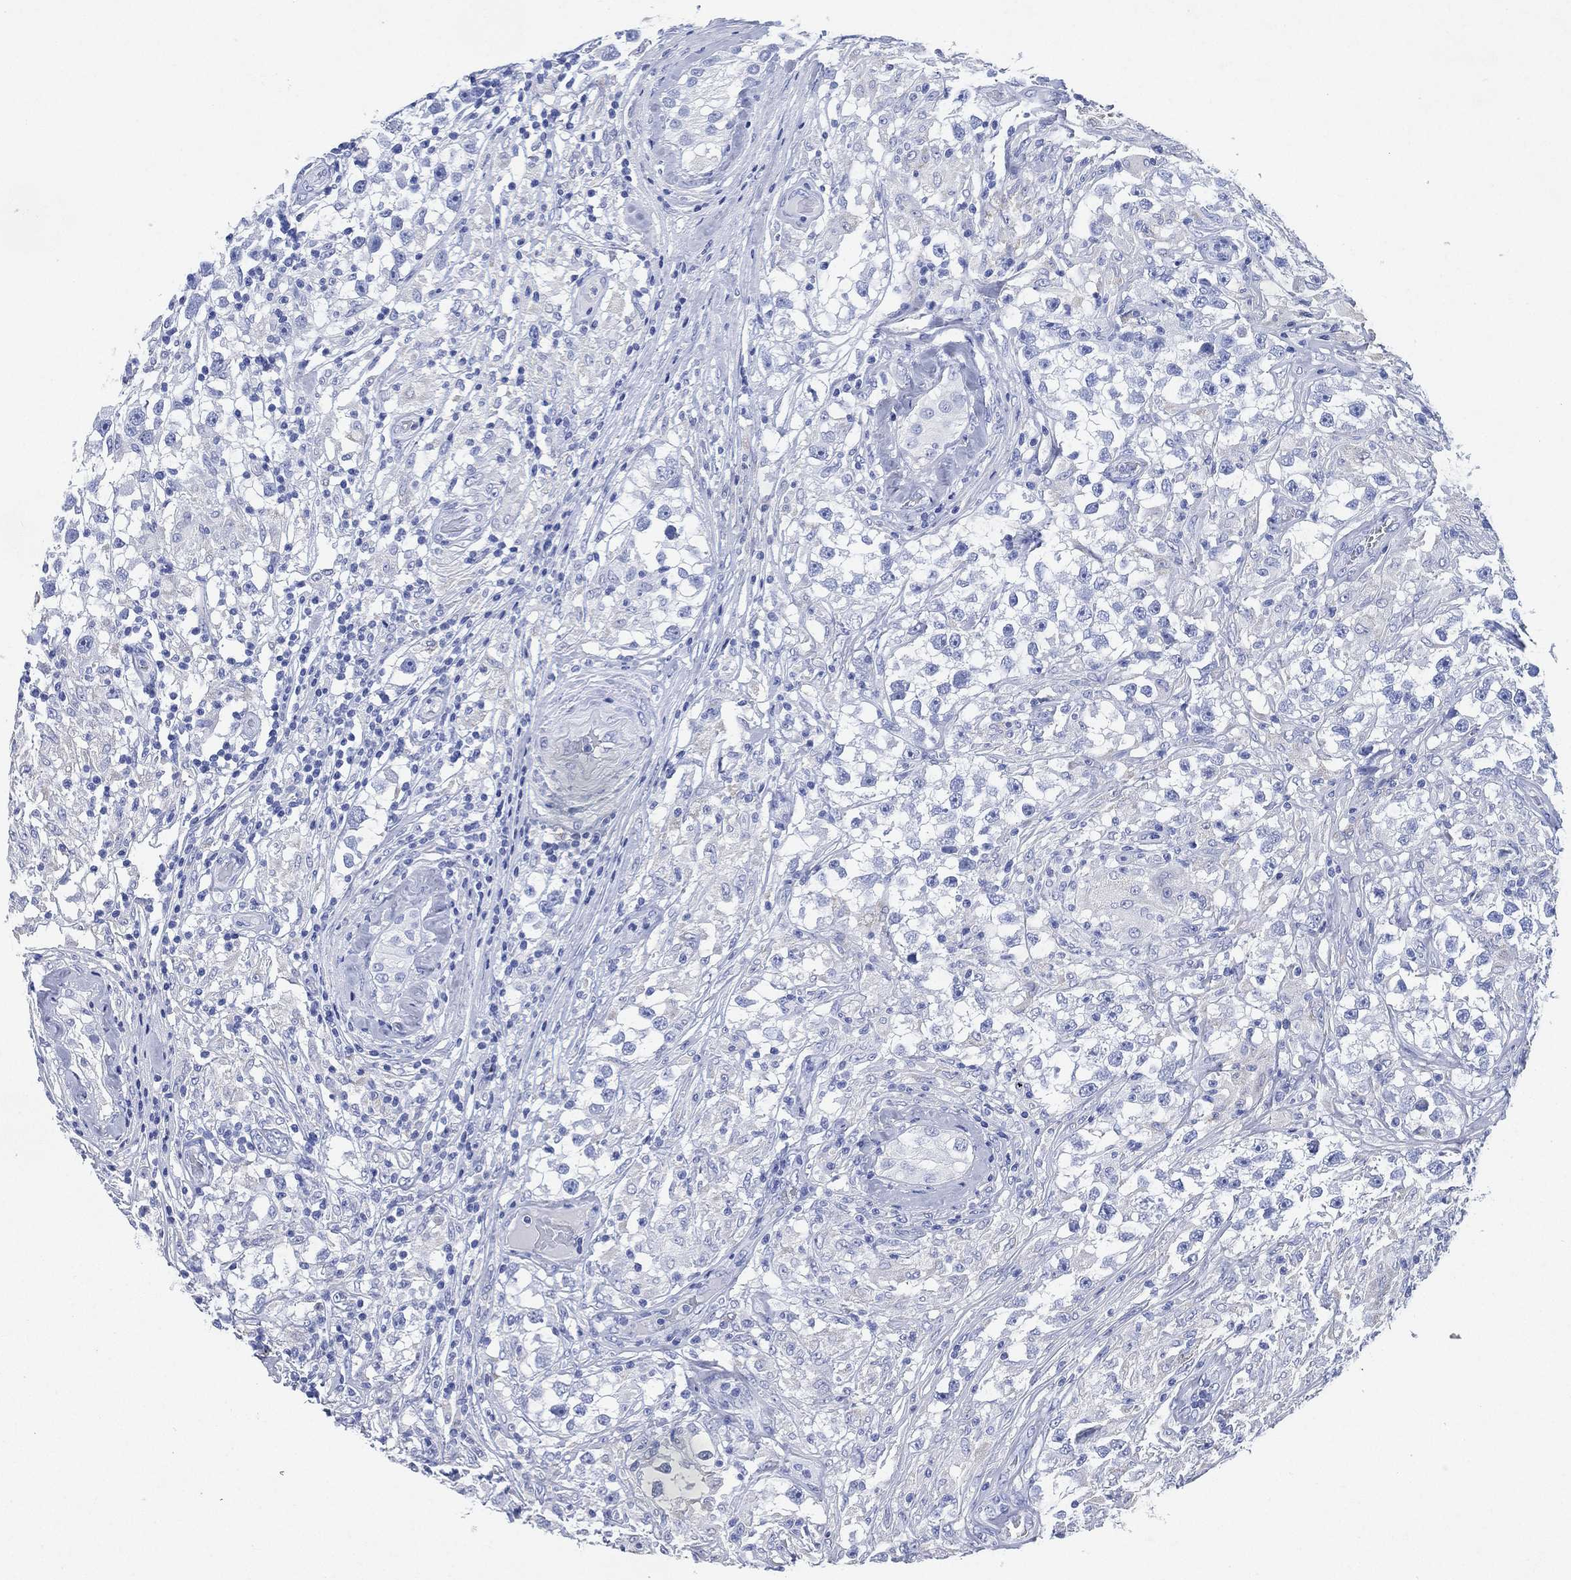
{"staining": {"intensity": "negative", "quantity": "none", "location": "none"}, "tissue": "testis cancer", "cell_type": "Tumor cells", "image_type": "cancer", "snomed": [{"axis": "morphology", "description": "Seminoma, NOS"}, {"axis": "topography", "description": "Testis"}], "caption": "Testis cancer was stained to show a protein in brown. There is no significant staining in tumor cells. Brightfield microscopy of immunohistochemistry stained with DAB (brown) and hematoxylin (blue), captured at high magnification.", "gene": "SIGLECL1", "patient": {"sex": "male", "age": 46}}